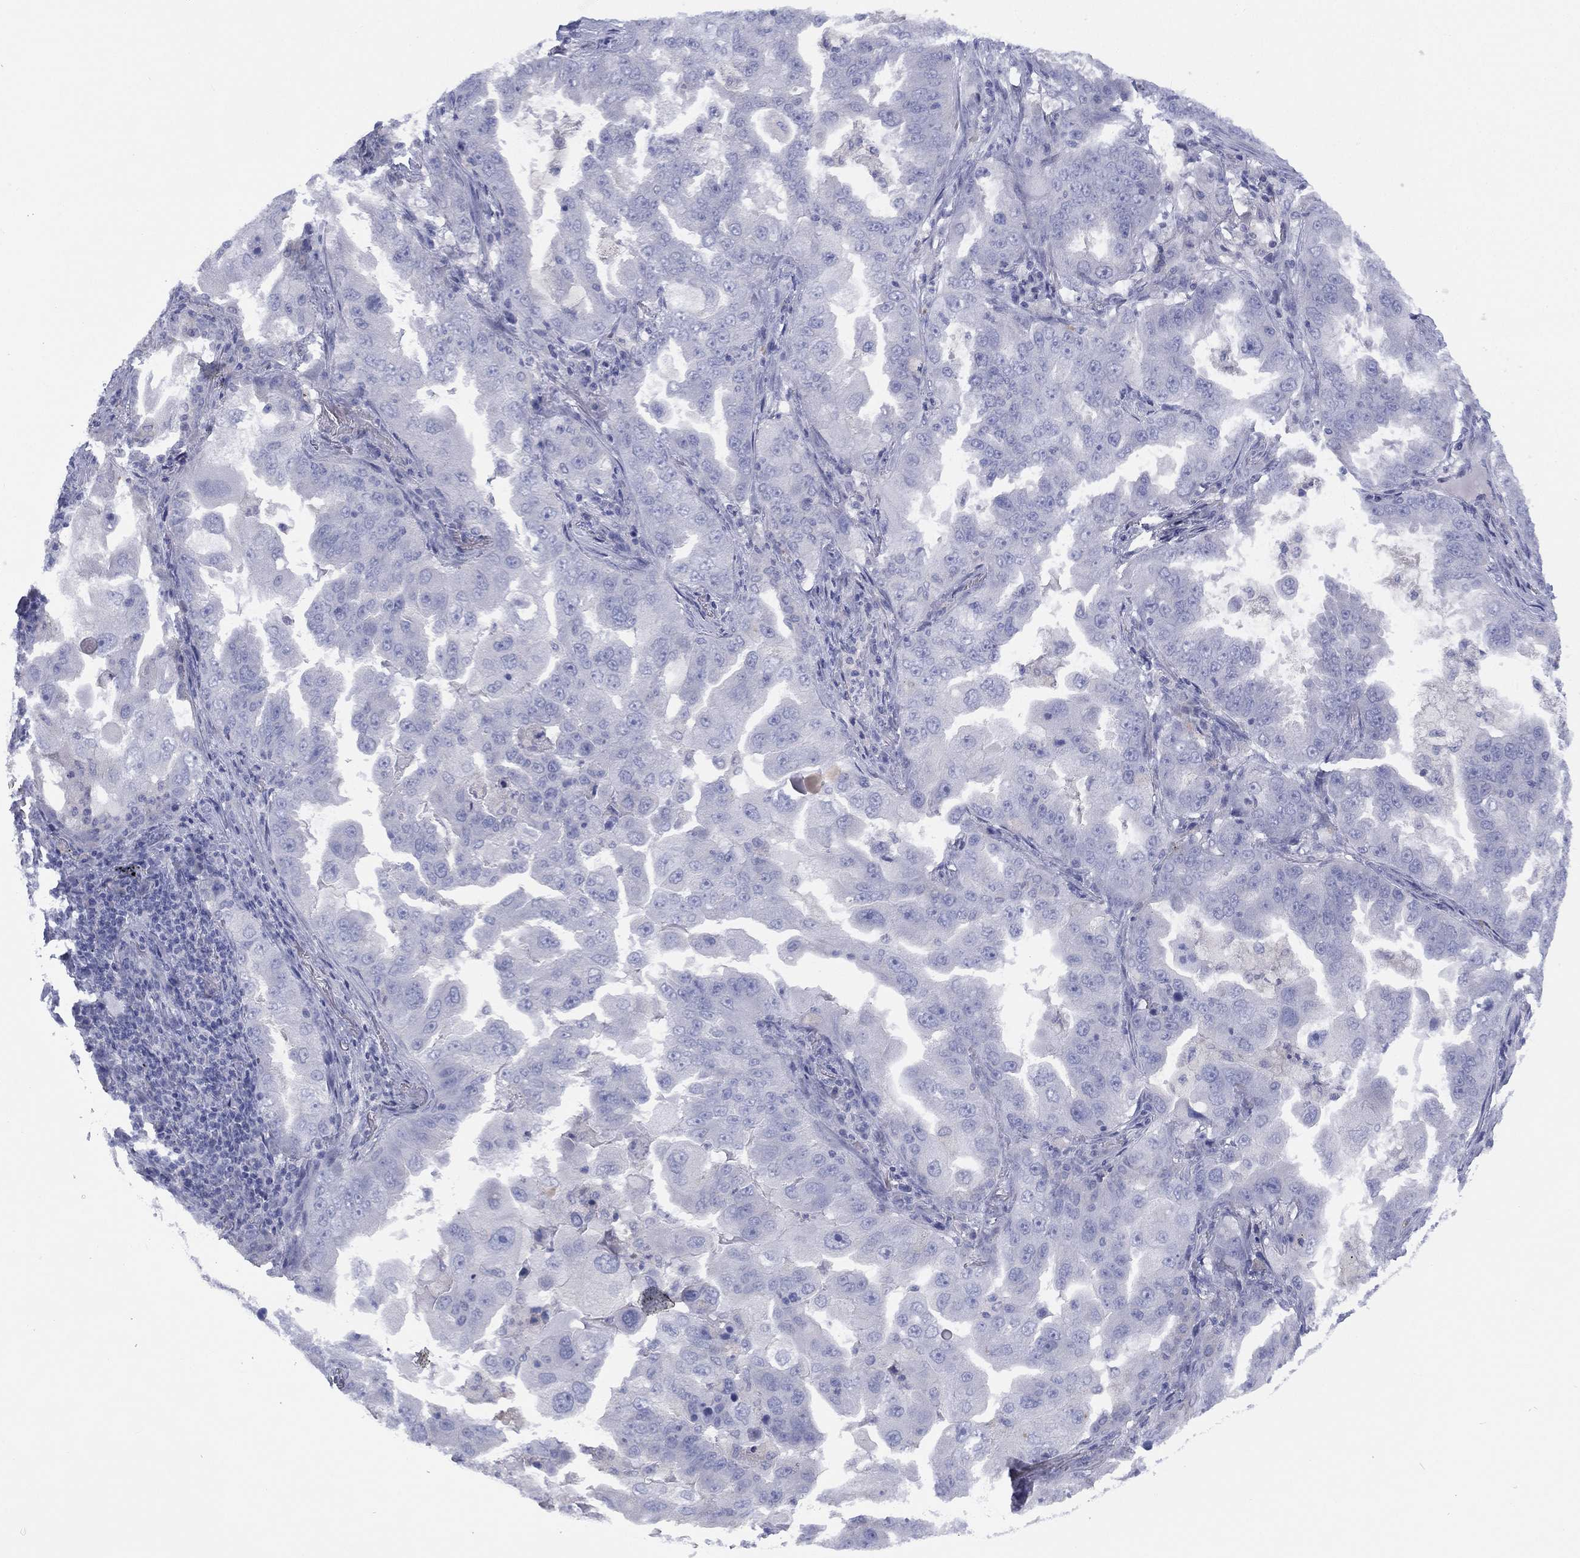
{"staining": {"intensity": "negative", "quantity": "none", "location": "none"}, "tissue": "lung cancer", "cell_type": "Tumor cells", "image_type": "cancer", "snomed": [{"axis": "morphology", "description": "Adenocarcinoma, NOS"}, {"axis": "topography", "description": "Lung"}], "caption": "The histopathology image demonstrates no significant staining in tumor cells of lung cancer. (Brightfield microscopy of DAB (3,3'-diaminobenzidine) immunohistochemistry at high magnification).", "gene": "CYP2D6", "patient": {"sex": "female", "age": 61}}